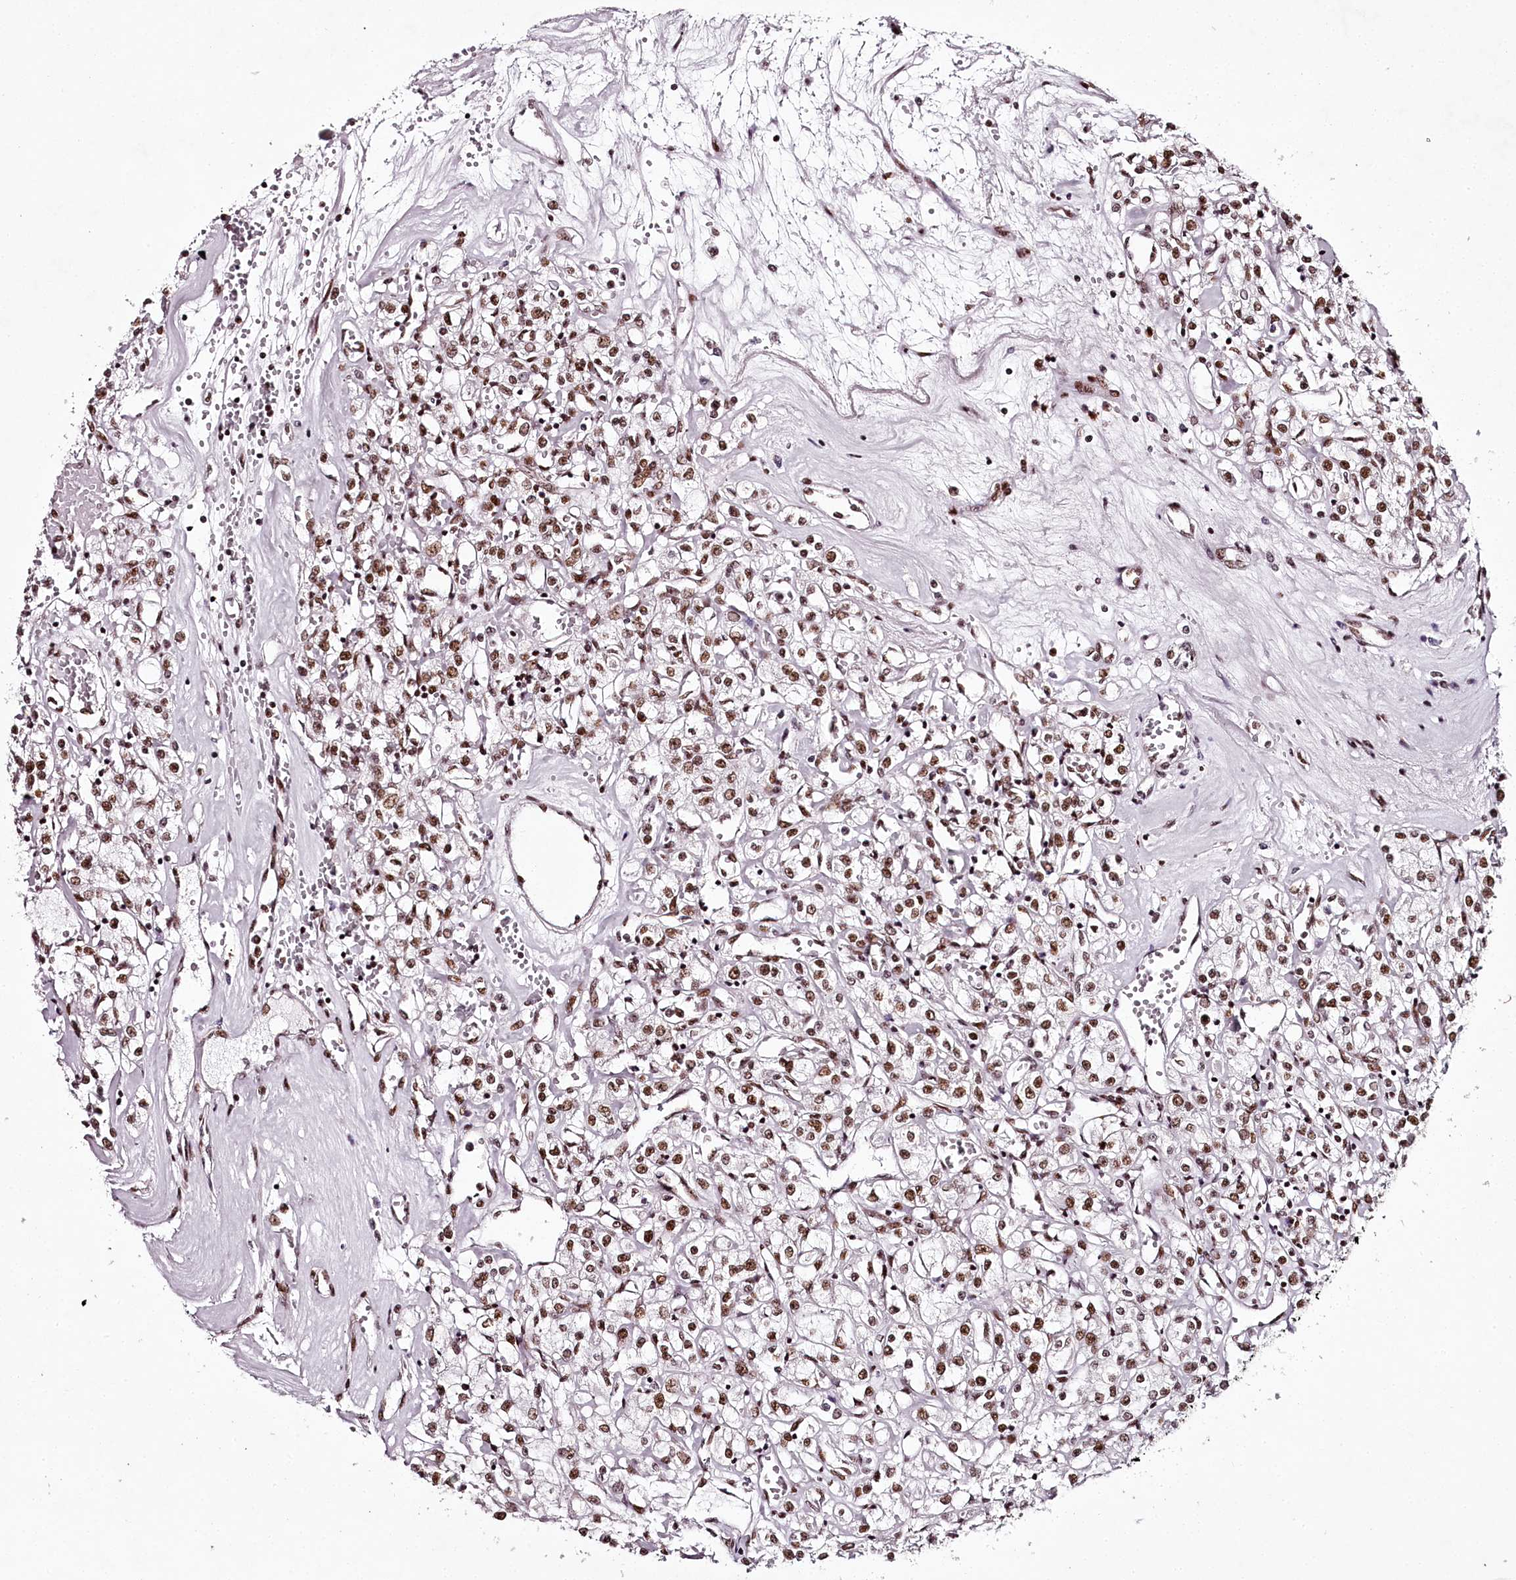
{"staining": {"intensity": "moderate", "quantity": ">75%", "location": "nuclear"}, "tissue": "renal cancer", "cell_type": "Tumor cells", "image_type": "cancer", "snomed": [{"axis": "morphology", "description": "Adenocarcinoma, NOS"}, {"axis": "topography", "description": "Kidney"}], "caption": "Renal cancer stained with DAB (3,3'-diaminobenzidine) immunohistochemistry exhibits medium levels of moderate nuclear expression in about >75% of tumor cells.", "gene": "PSPC1", "patient": {"sex": "female", "age": 59}}